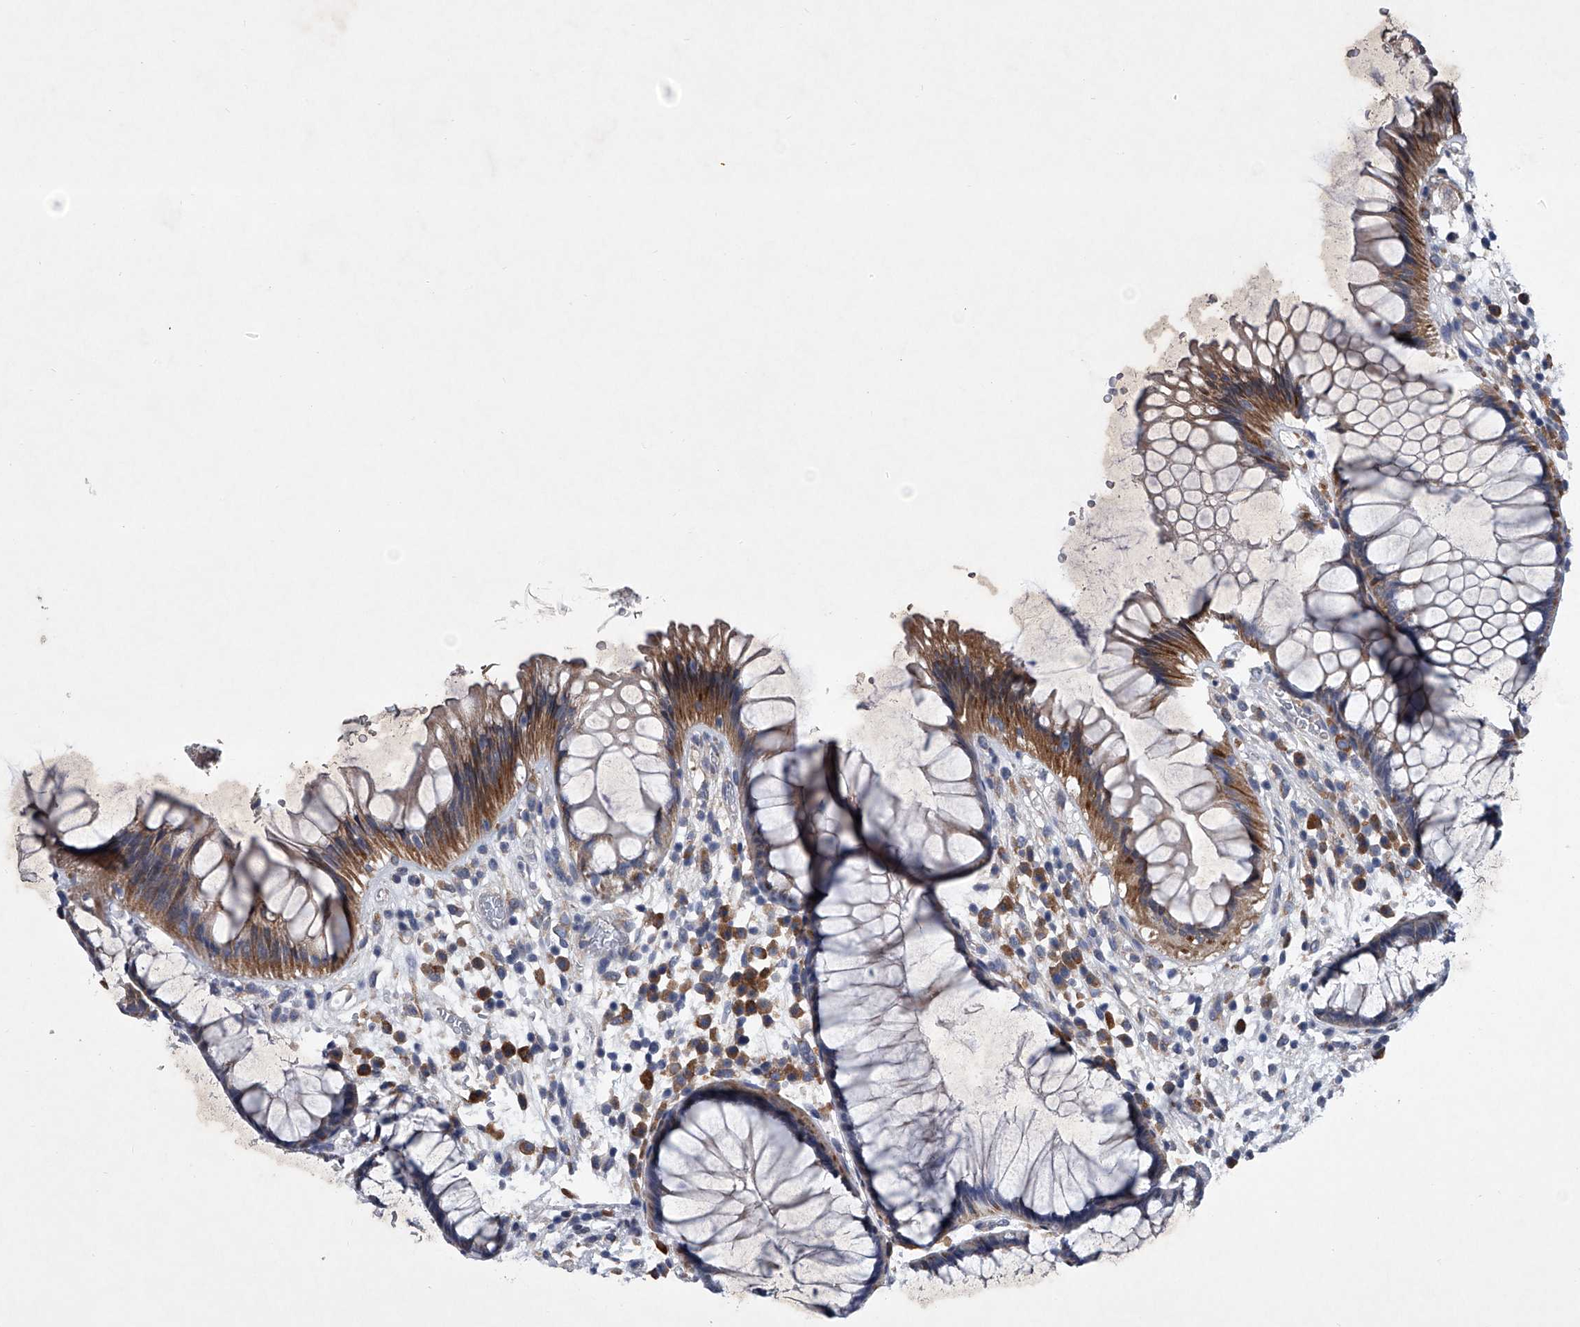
{"staining": {"intensity": "moderate", "quantity": ">75%", "location": "cytoplasmic/membranous"}, "tissue": "rectum", "cell_type": "Glandular cells", "image_type": "normal", "snomed": [{"axis": "morphology", "description": "Normal tissue, NOS"}, {"axis": "topography", "description": "Rectum"}], "caption": "Glandular cells exhibit moderate cytoplasmic/membranous expression in approximately >75% of cells in benign rectum.", "gene": "ABCG1", "patient": {"sex": "male", "age": 51}}